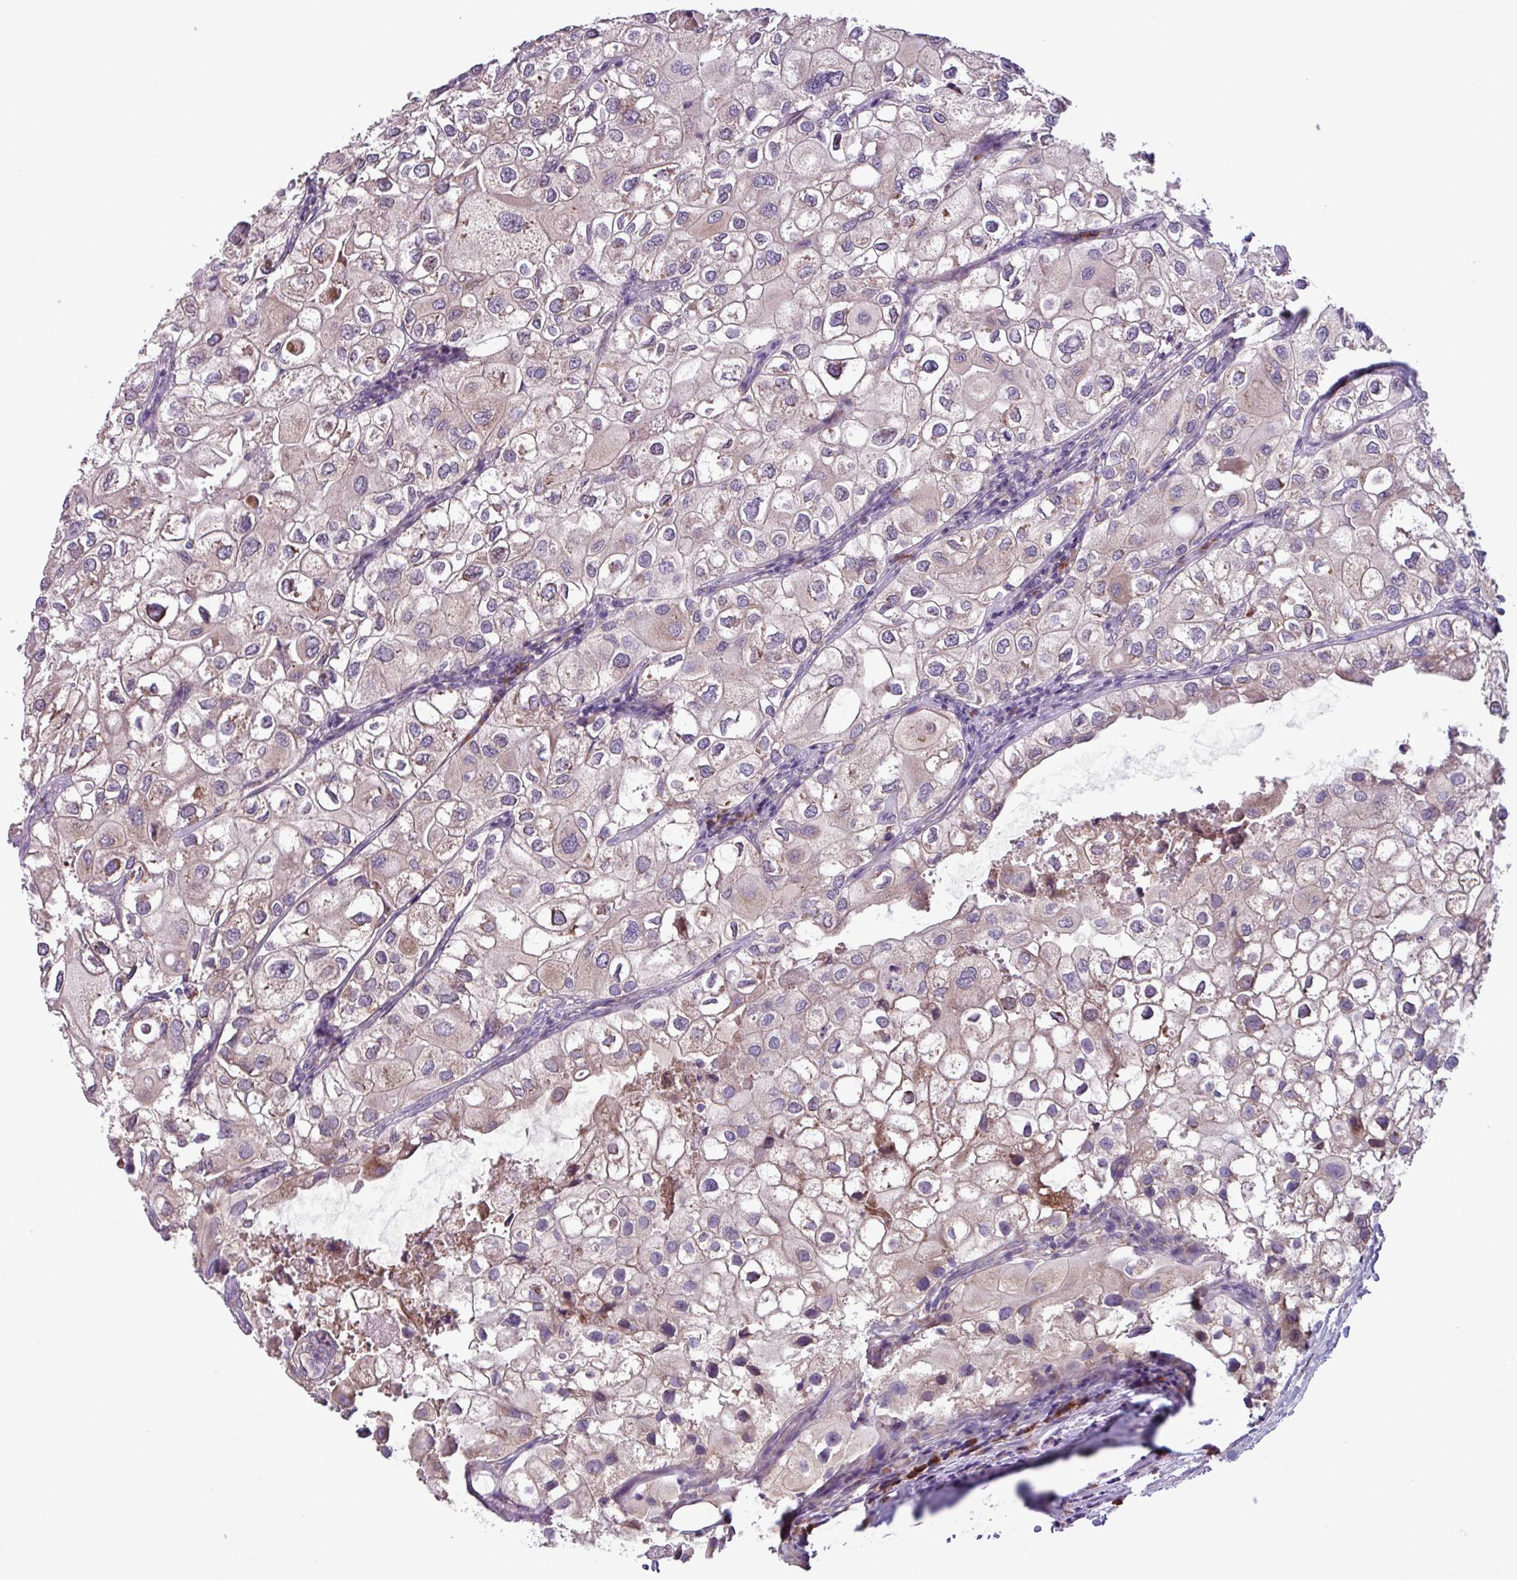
{"staining": {"intensity": "weak", "quantity": "<25%", "location": "cytoplasmic/membranous"}, "tissue": "urothelial cancer", "cell_type": "Tumor cells", "image_type": "cancer", "snomed": [{"axis": "morphology", "description": "Urothelial carcinoma, High grade"}, {"axis": "topography", "description": "Urinary bladder"}], "caption": "Immunohistochemistry (IHC) photomicrograph of human urothelial cancer stained for a protein (brown), which displays no staining in tumor cells.", "gene": "C20orf27", "patient": {"sex": "male", "age": 64}}